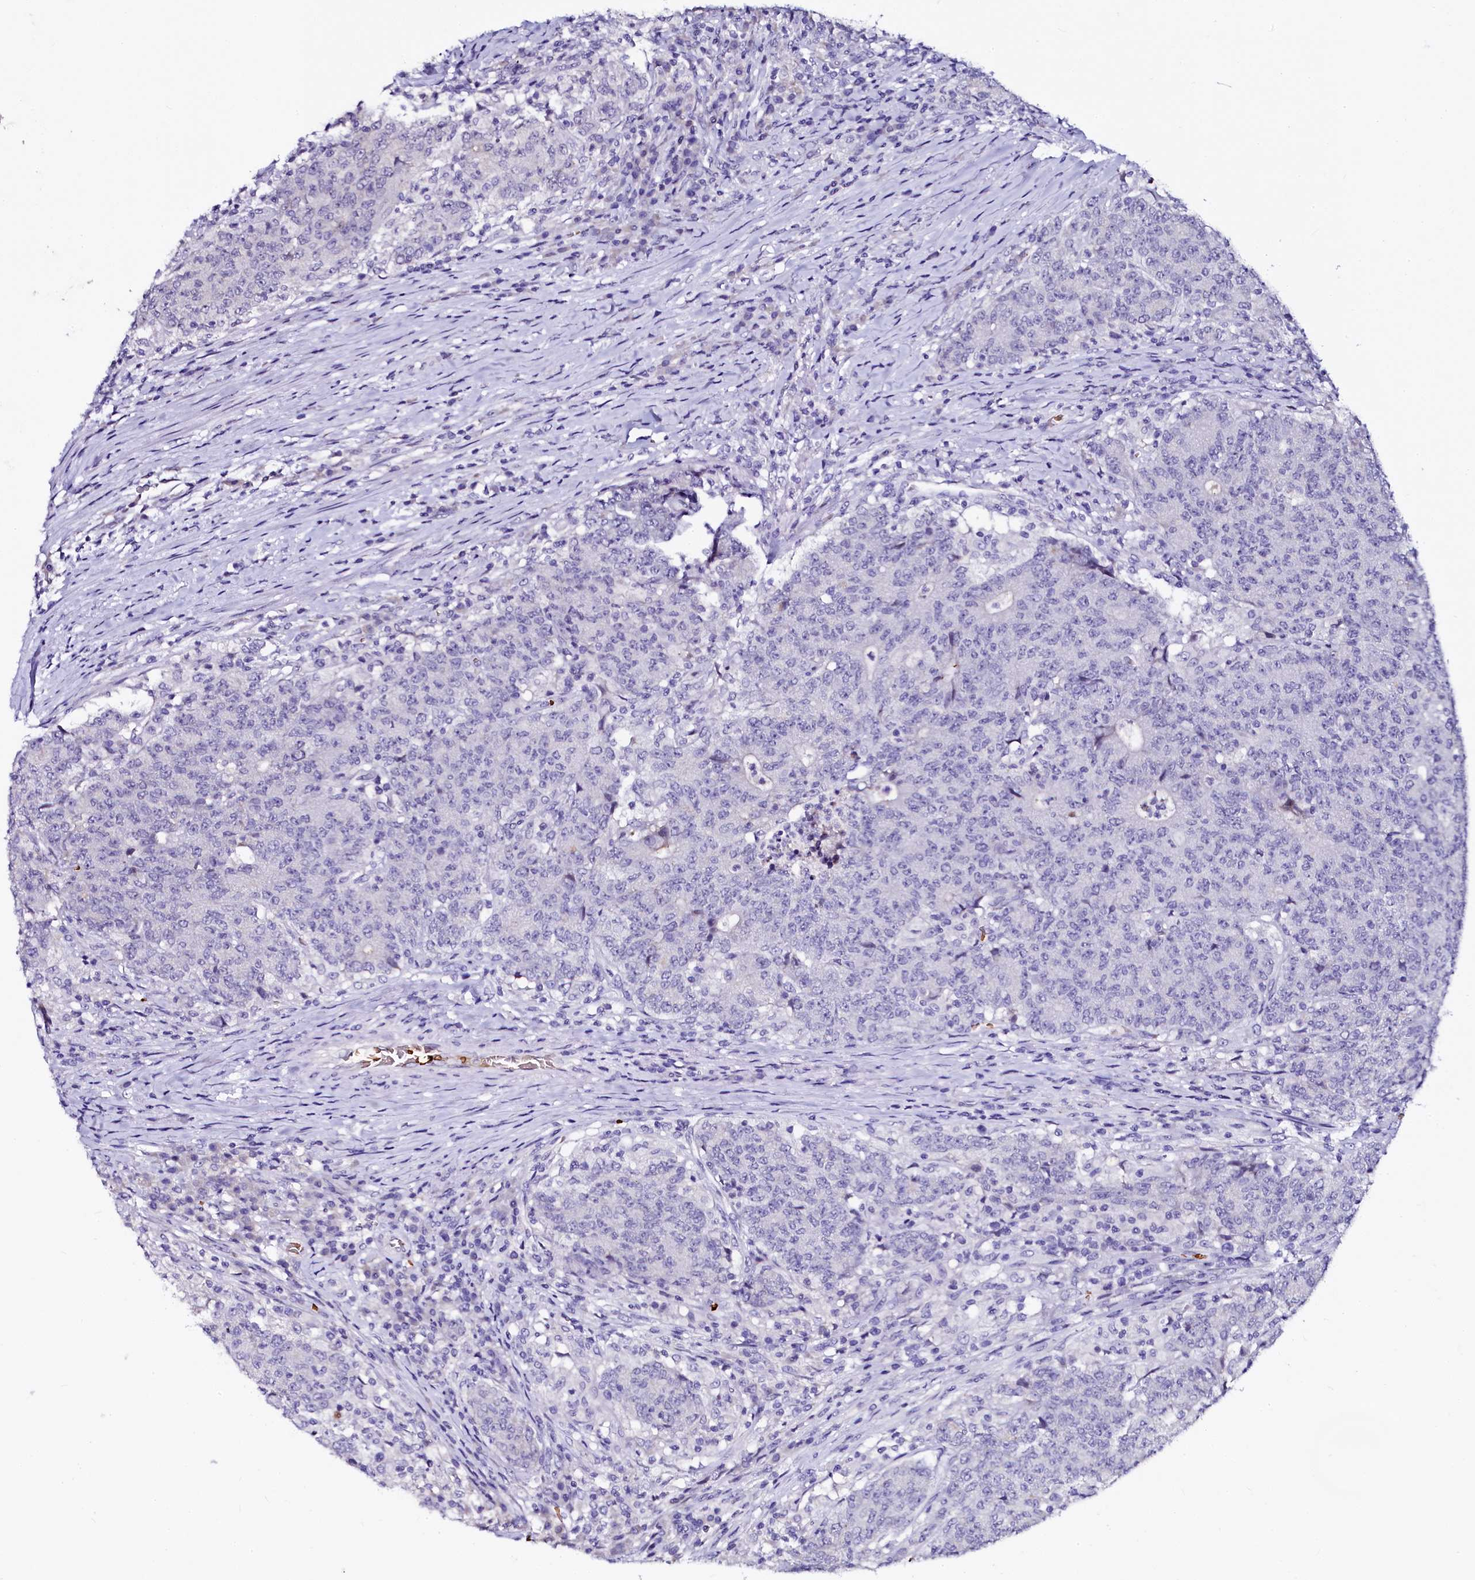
{"staining": {"intensity": "negative", "quantity": "none", "location": "none"}, "tissue": "colorectal cancer", "cell_type": "Tumor cells", "image_type": "cancer", "snomed": [{"axis": "morphology", "description": "Adenocarcinoma, NOS"}, {"axis": "topography", "description": "Colon"}], "caption": "A high-resolution micrograph shows immunohistochemistry (IHC) staining of colorectal adenocarcinoma, which exhibits no significant positivity in tumor cells. (Stains: DAB (3,3'-diaminobenzidine) IHC with hematoxylin counter stain, Microscopy: brightfield microscopy at high magnification).", "gene": "CTDSPL2", "patient": {"sex": "female", "age": 75}}